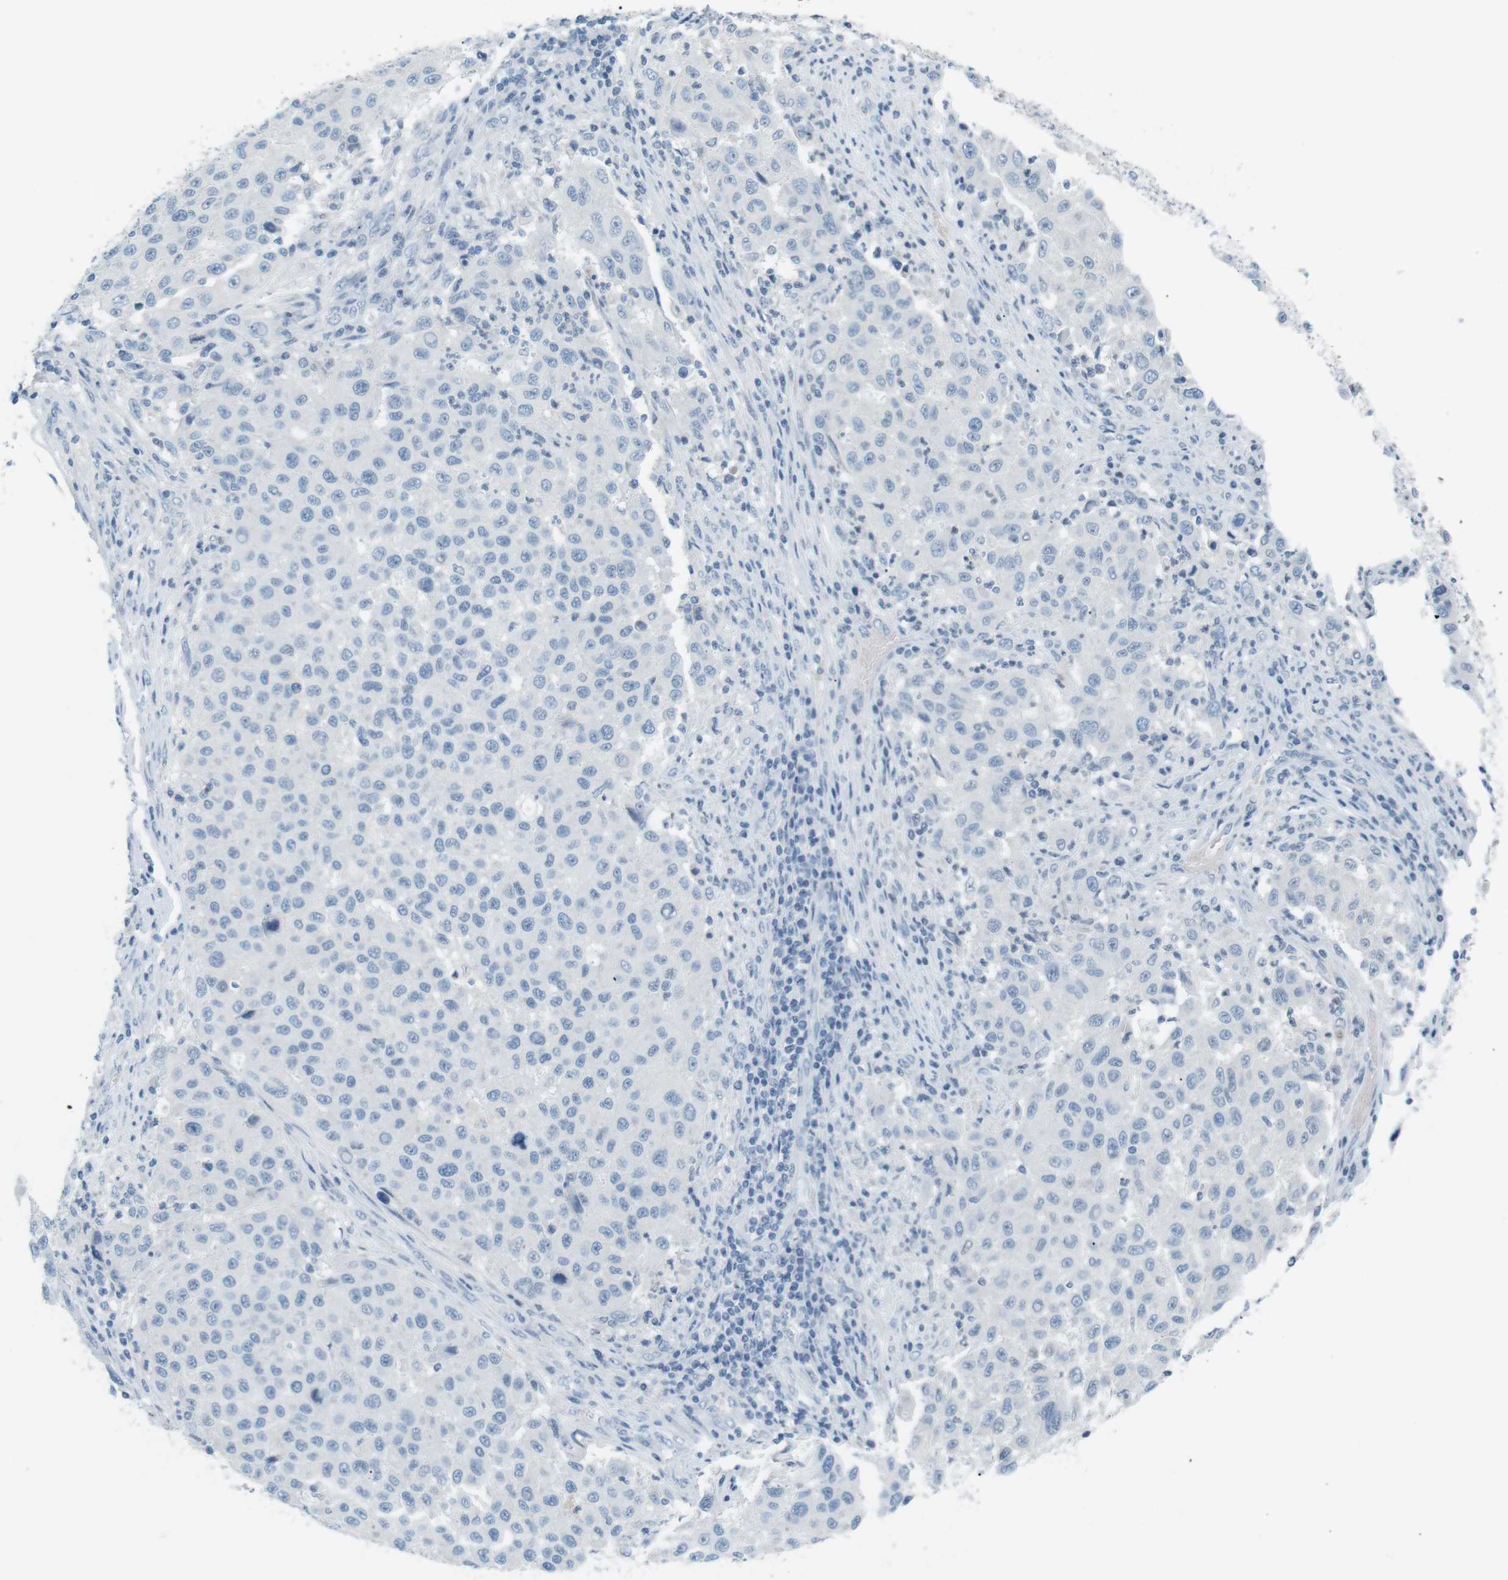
{"staining": {"intensity": "negative", "quantity": "none", "location": "none"}, "tissue": "melanoma", "cell_type": "Tumor cells", "image_type": "cancer", "snomed": [{"axis": "morphology", "description": "Malignant melanoma, Metastatic site"}, {"axis": "topography", "description": "Lymph node"}], "caption": "This is a image of immunohistochemistry staining of melanoma, which shows no staining in tumor cells.", "gene": "AZGP1", "patient": {"sex": "male", "age": 61}}